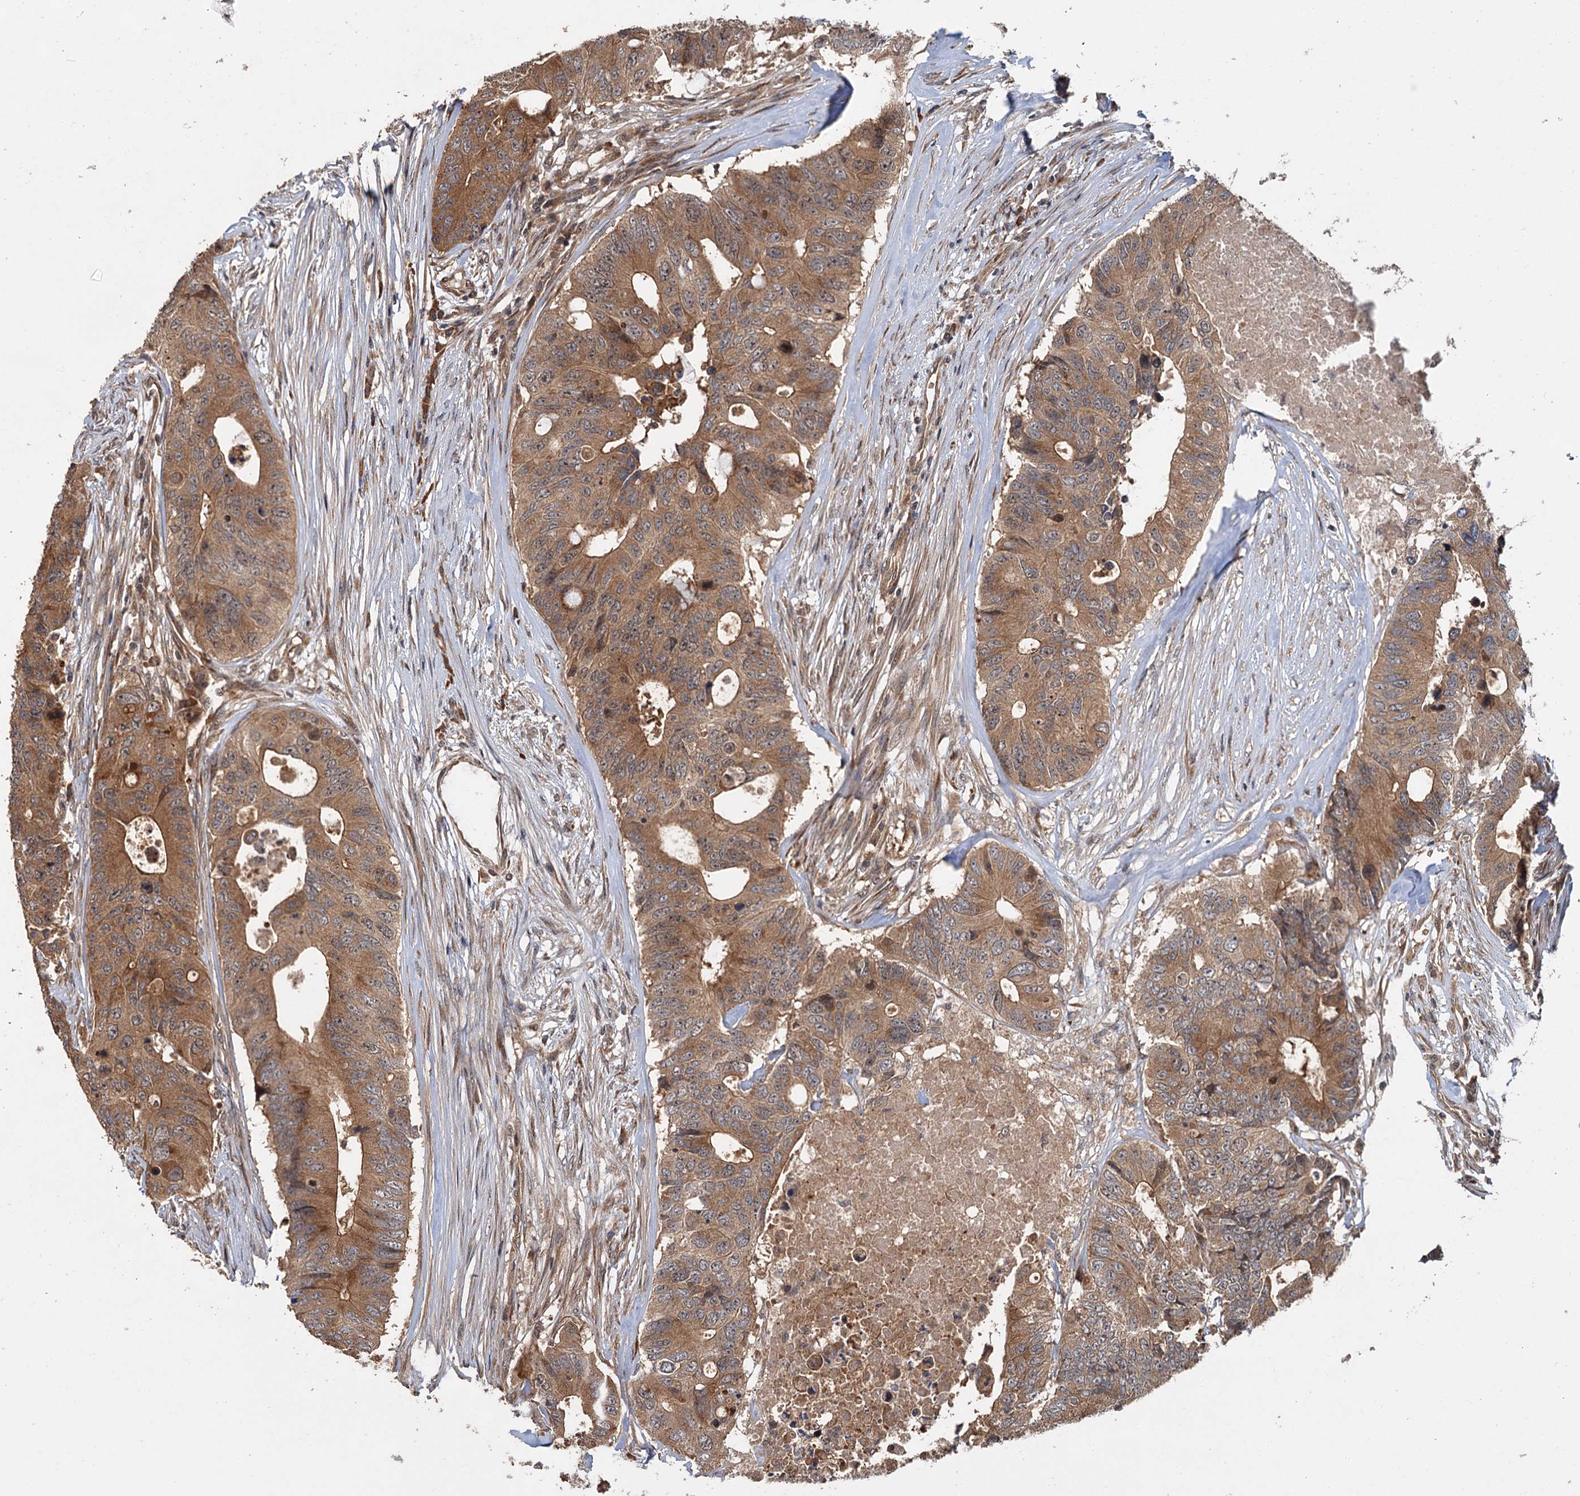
{"staining": {"intensity": "moderate", "quantity": ">75%", "location": "cytoplasmic/membranous"}, "tissue": "colorectal cancer", "cell_type": "Tumor cells", "image_type": "cancer", "snomed": [{"axis": "morphology", "description": "Adenocarcinoma, NOS"}, {"axis": "topography", "description": "Colon"}], "caption": "The photomicrograph reveals immunohistochemical staining of colorectal adenocarcinoma. There is moderate cytoplasmic/membranous expression is identified in about >75% of tumor cells.", "gene": "KANSL2", "patient": {"sex": "male", "age": 71}}